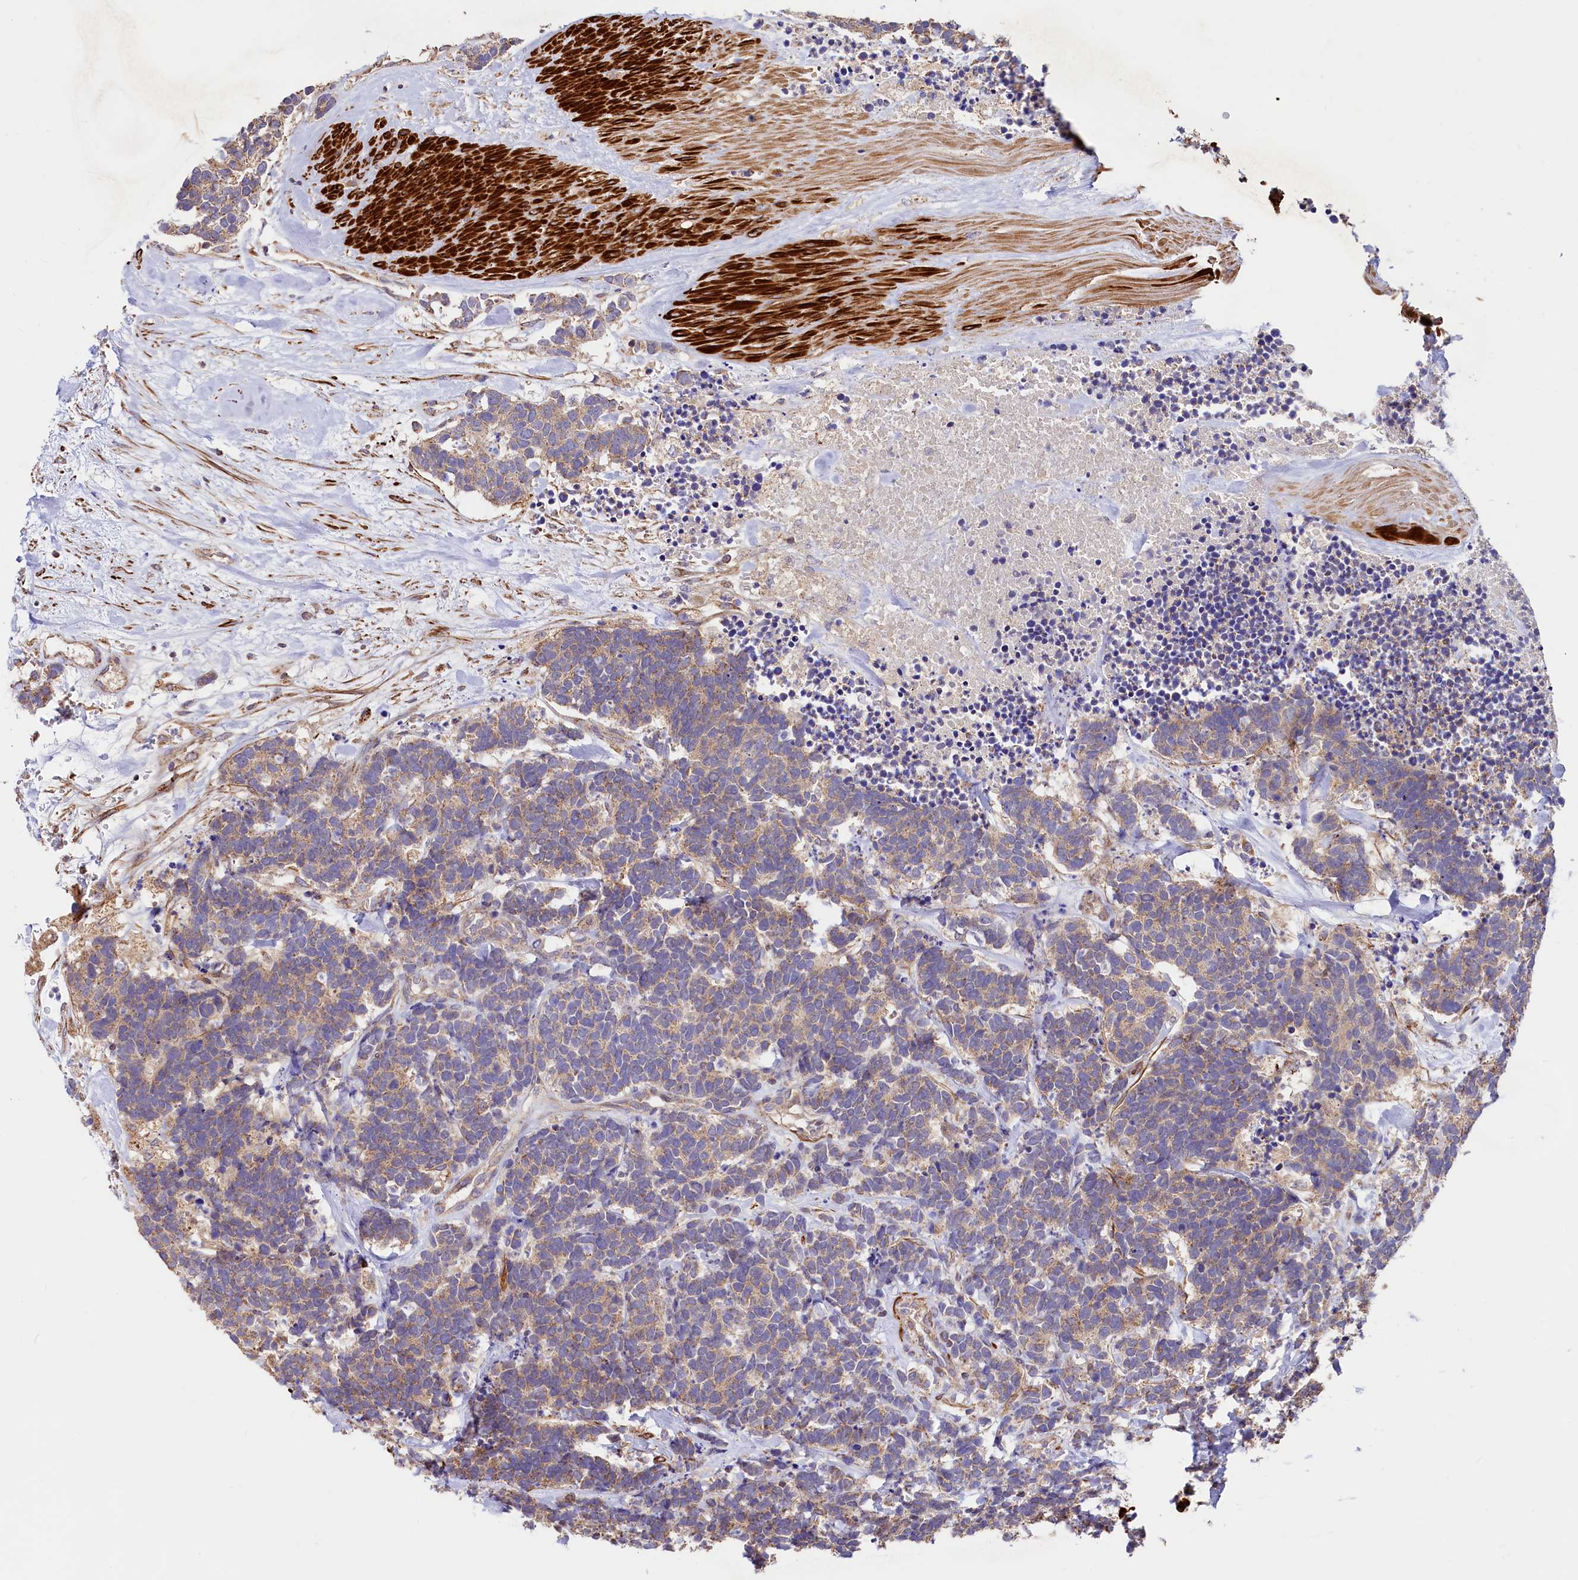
{"staining": {"intensity": "weak", "quantity": ">75%", "location": "cytoplasmic/membranous"}, "tissue": "carcinoid", "cell_type": "Tumor cells", "image_type": "cancer", "snomed": [{"axis": "morphology", "description": "Carcinoma, NOS"}, {"axis": "morphology", "description": "Carcinoid, malignant, NOS"}, {"axis": "topography", "description": "Urinary bladder"}], "caption": "Immunohistochemistry micrograph of human carcinoid stained for a protein (brown), which reveals low levels of weak cytoplasmic/membranous expression in approximately >75% of tumor cells.", "gene": "CIAO3", "patient": {"sex": "male", "age": 57}}